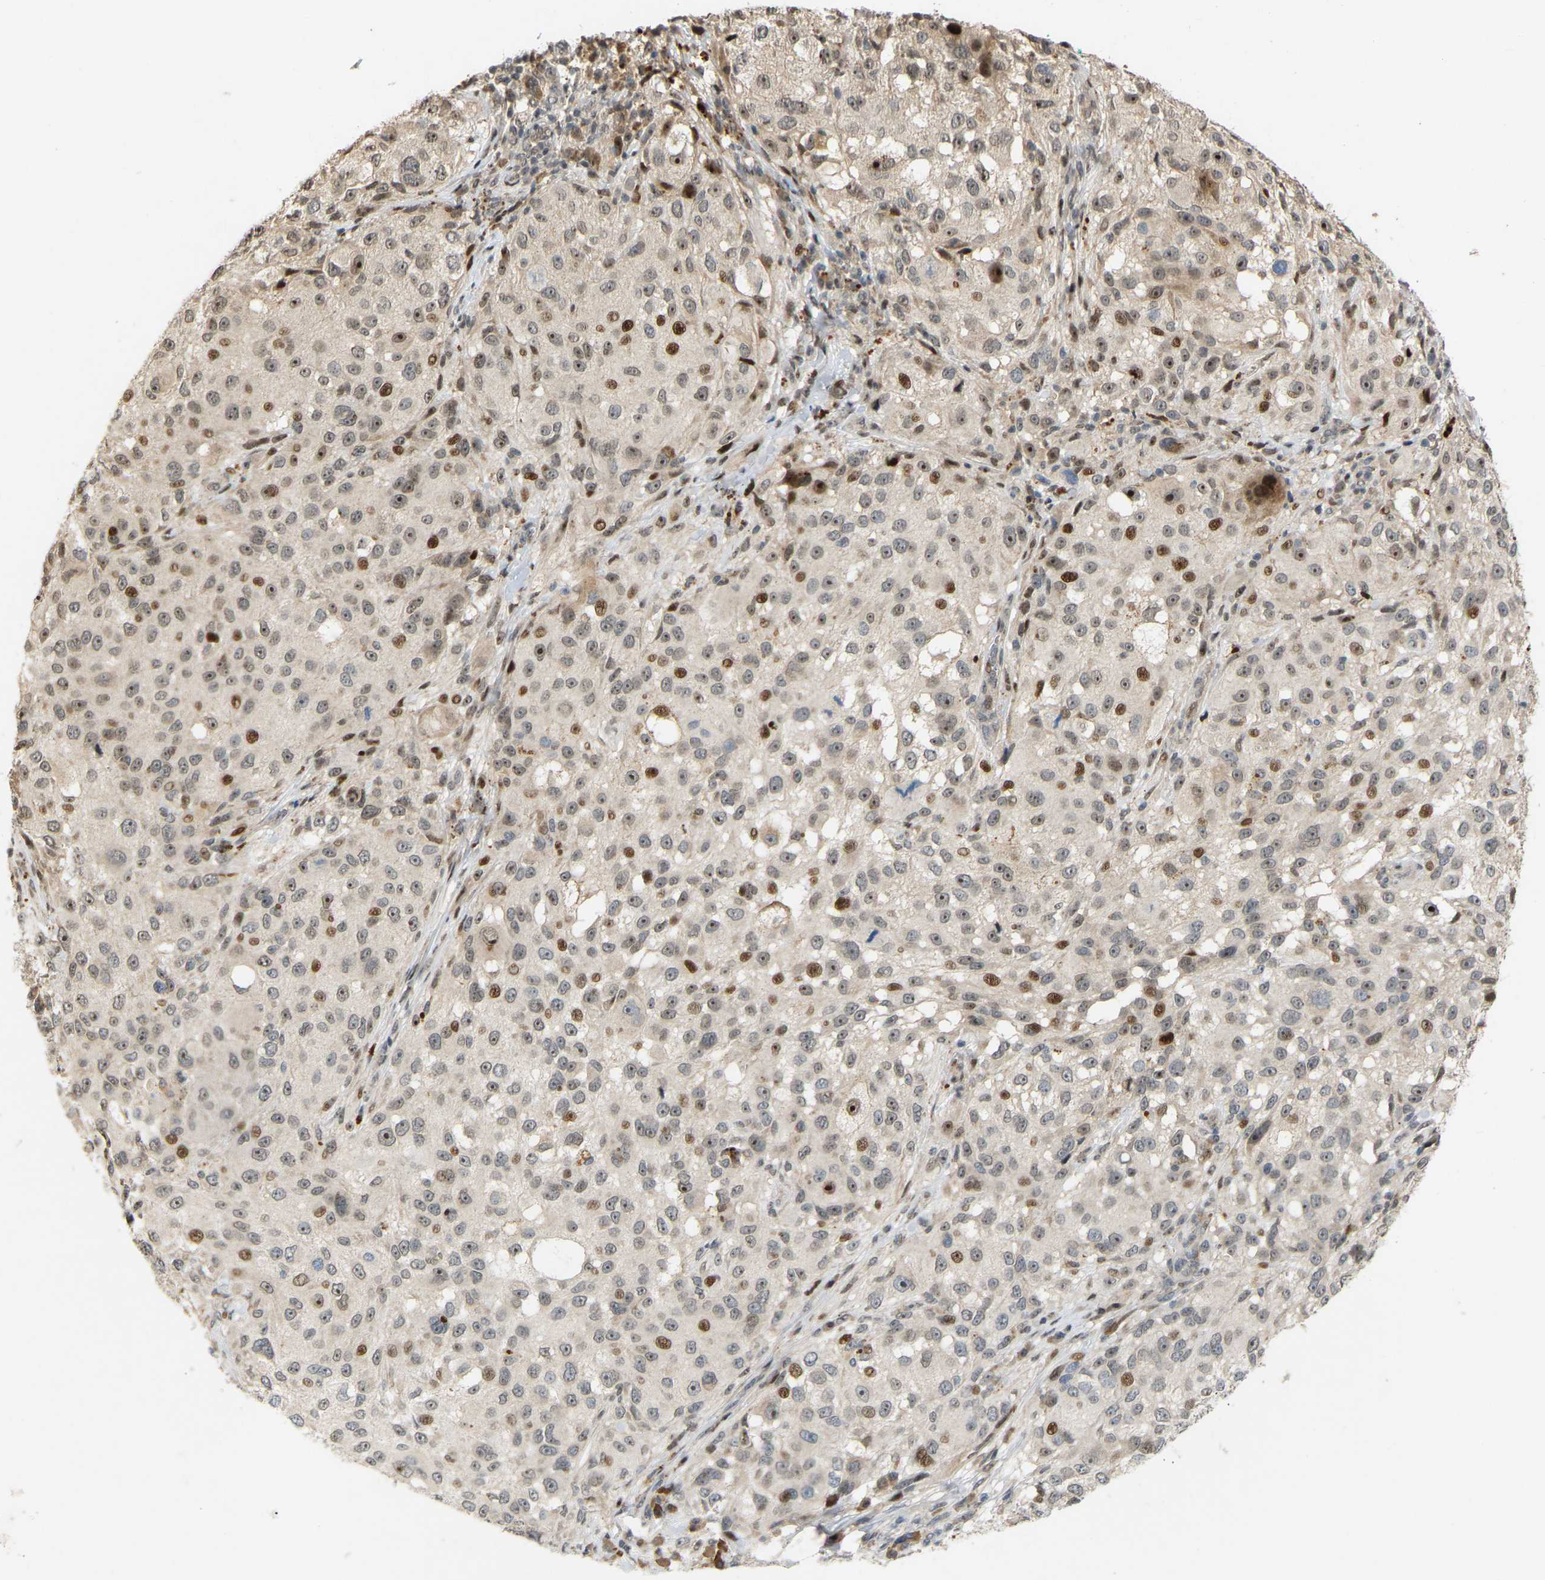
{"staining": {"intensity": "moderate", "quantity": "25%-75%", "location": "nuclear"}, "tissue": "melanoma", "cell_type": "Tumor cells", "image_type": "cancer", "snomed": [{"axis": "morphology", "description": "Necrosis, NOS"}, {"axis": "morphology", "description": "Malignant melanoma, NOS"}, {"axis": "topography", "description": "Skin"}], "caption": "The immunohistochemical stain highlights moderate nuclear staining in tumor cells of melanoma tissue. (brown staining indicates protein expression, while blue staining denotes nuclei).", "gene": "PTPN4", "patient": {"sex": "female", "age": 87}}